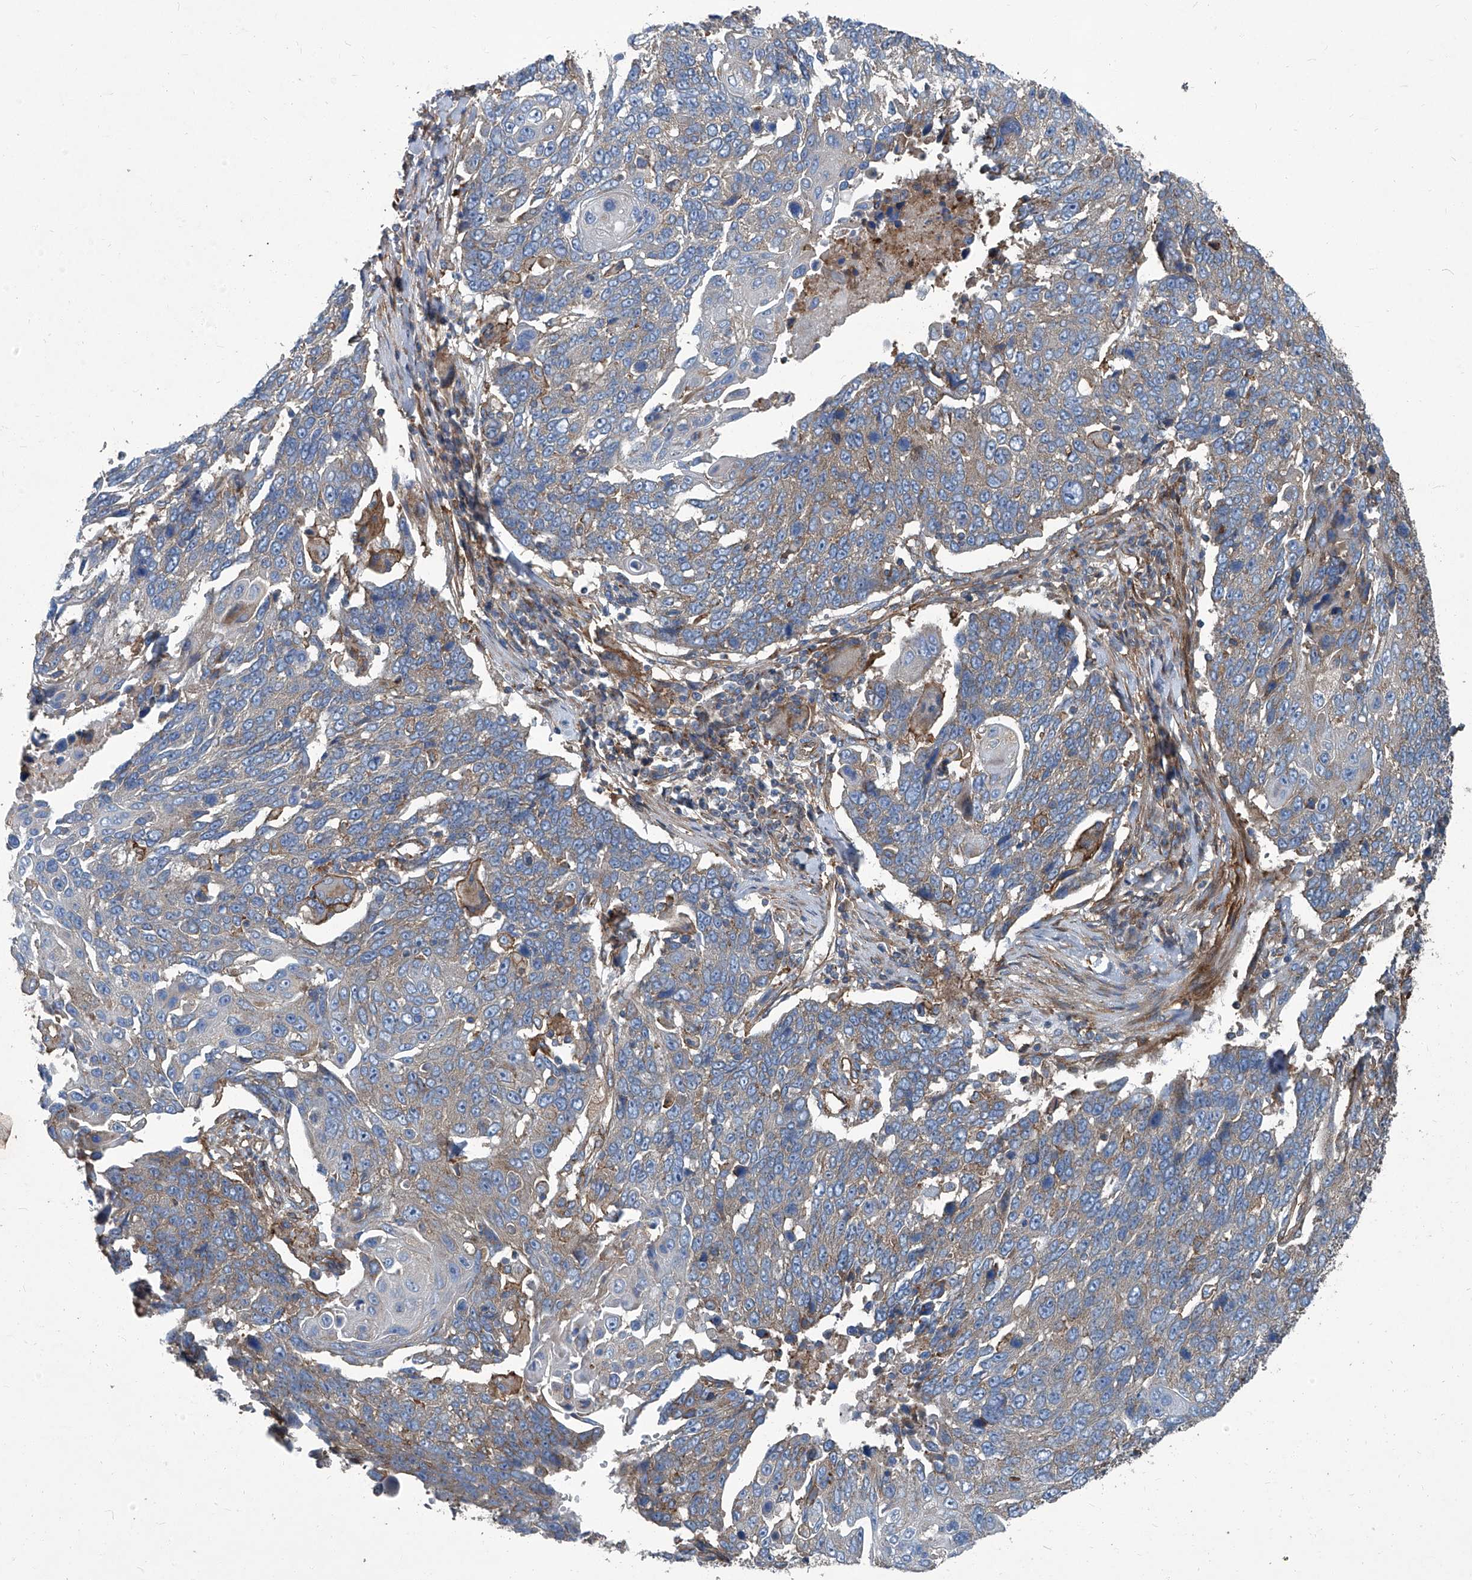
{"staining": {"intensity": "weak", "quantity": "25%-75%", "location": "cytoplasmic/membranous"}, "tissue": "lung cancer", "cell_type": "Tumor cells", "image_type": "cancer", "snomed": [{"axis": "morphology", "description": "Squamous cell carcinoma, NOS"}, {"axis": "topography", "description": "Lung"}], "caption": "Lung cancer stained for a protein (brown) reveals weak cytoplasmic/membranous positive expression in approximately 25%-75% of tumor cells.", "gene": "PIGH", "patient": {"sex": "male", "age": 66}}